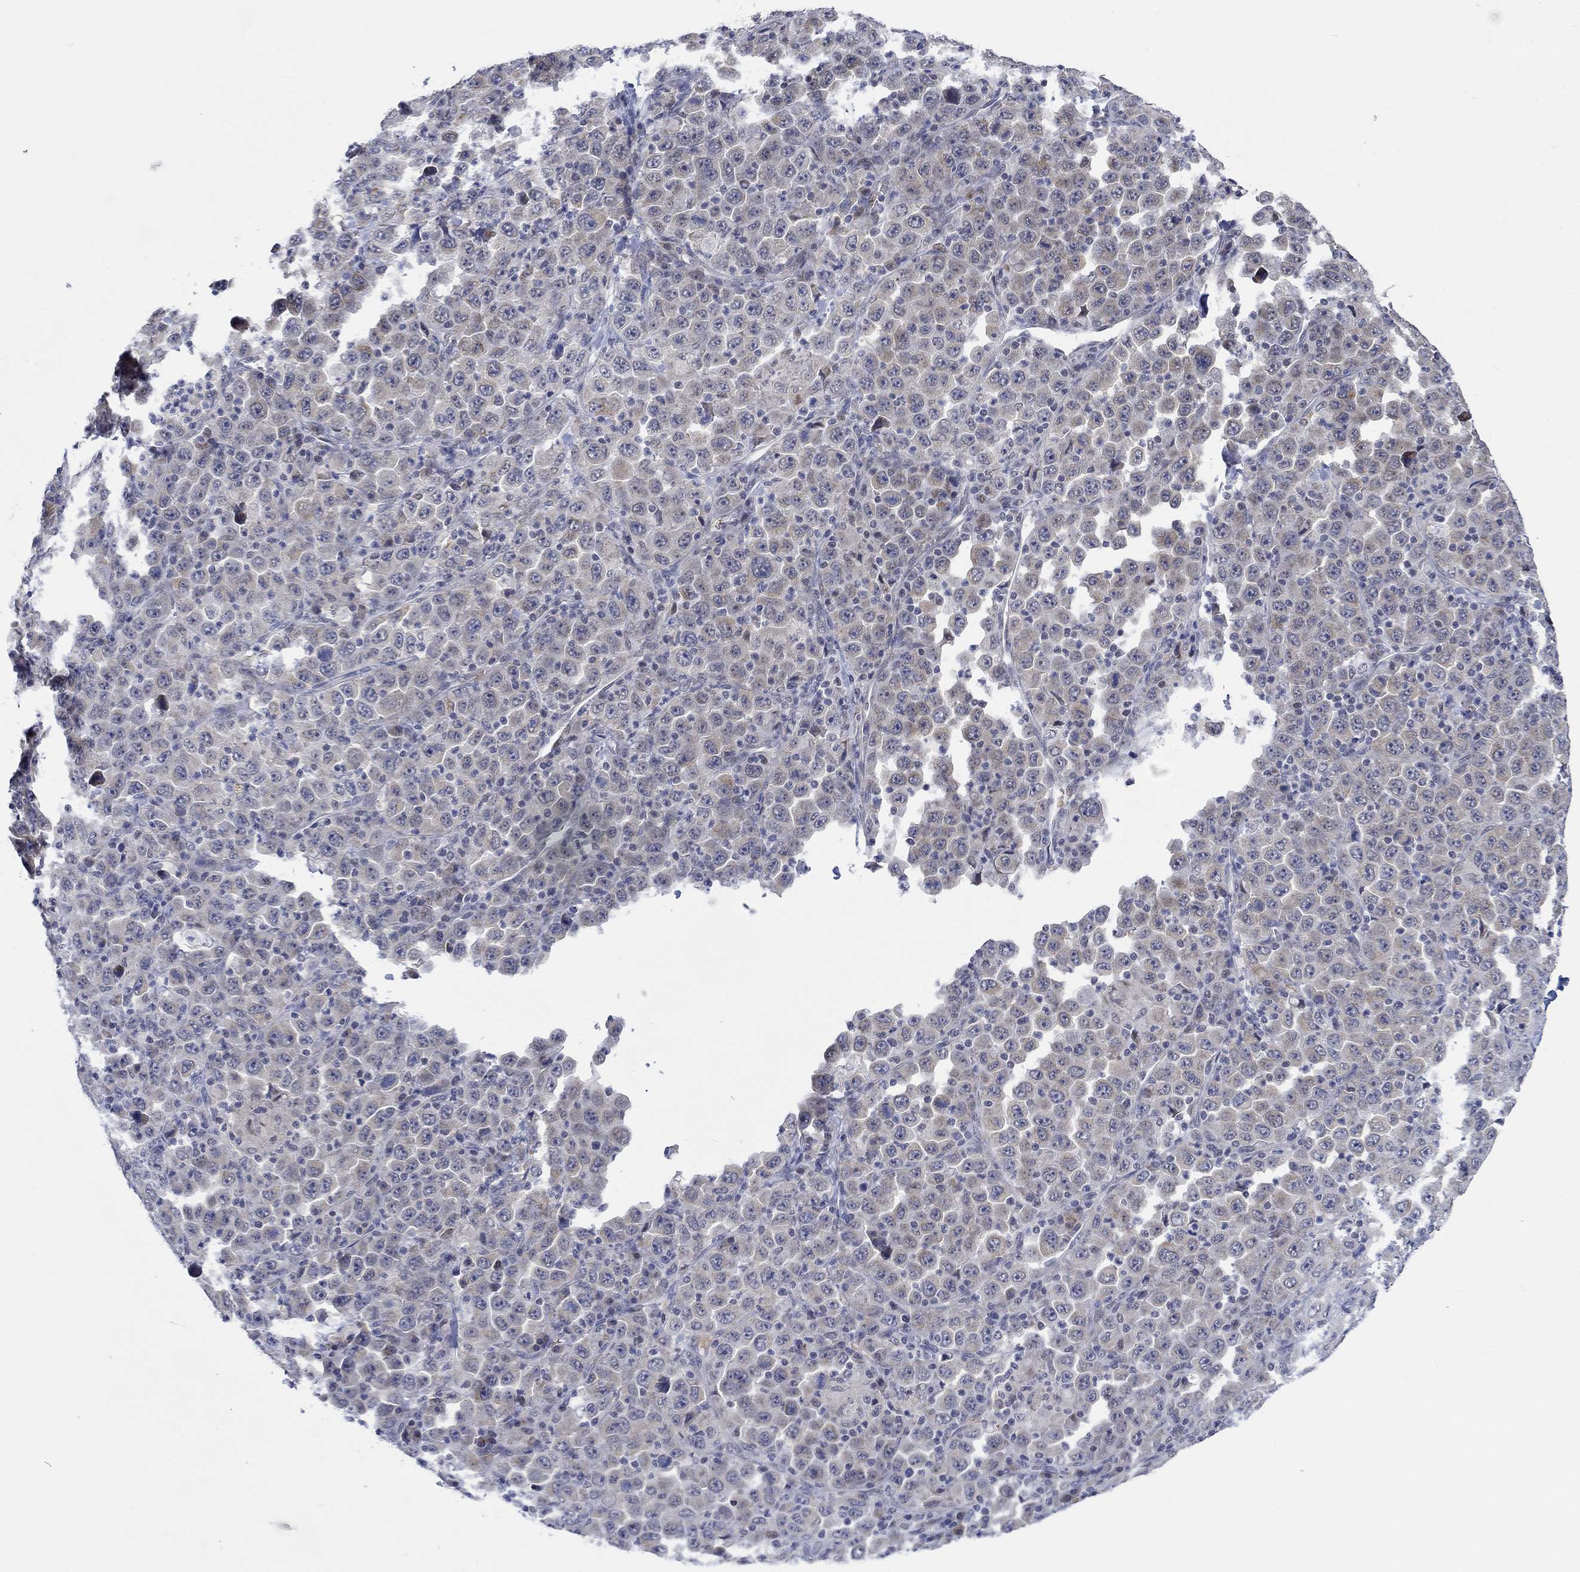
{"staining": {"intensity": "weak", "quantity": "25%-75%", "location": "cytoplasmic/membranous"}, "tissue": "stomach cancer", "cell_type": "Tumor cells", "image_type": "cancer", "snomed": [{"axis": "morphology", "description": "Normal tissue, NOS"}, {"axis": "morphology", "description": "Adenocarcinoma, NOS"}, {"axis": "topography", "description": "Stomach, upper"}, {"axis": "topography", "description": "Stomach"}], "caption": "Tumor cells exhibit low levels of weak cytoplasmic/membranous staining in approximately 25%-75% of cells in human adenocarcinoma (stomach).", "gene": "WASF1", "patient": {"sex": "male", "age": 59}}